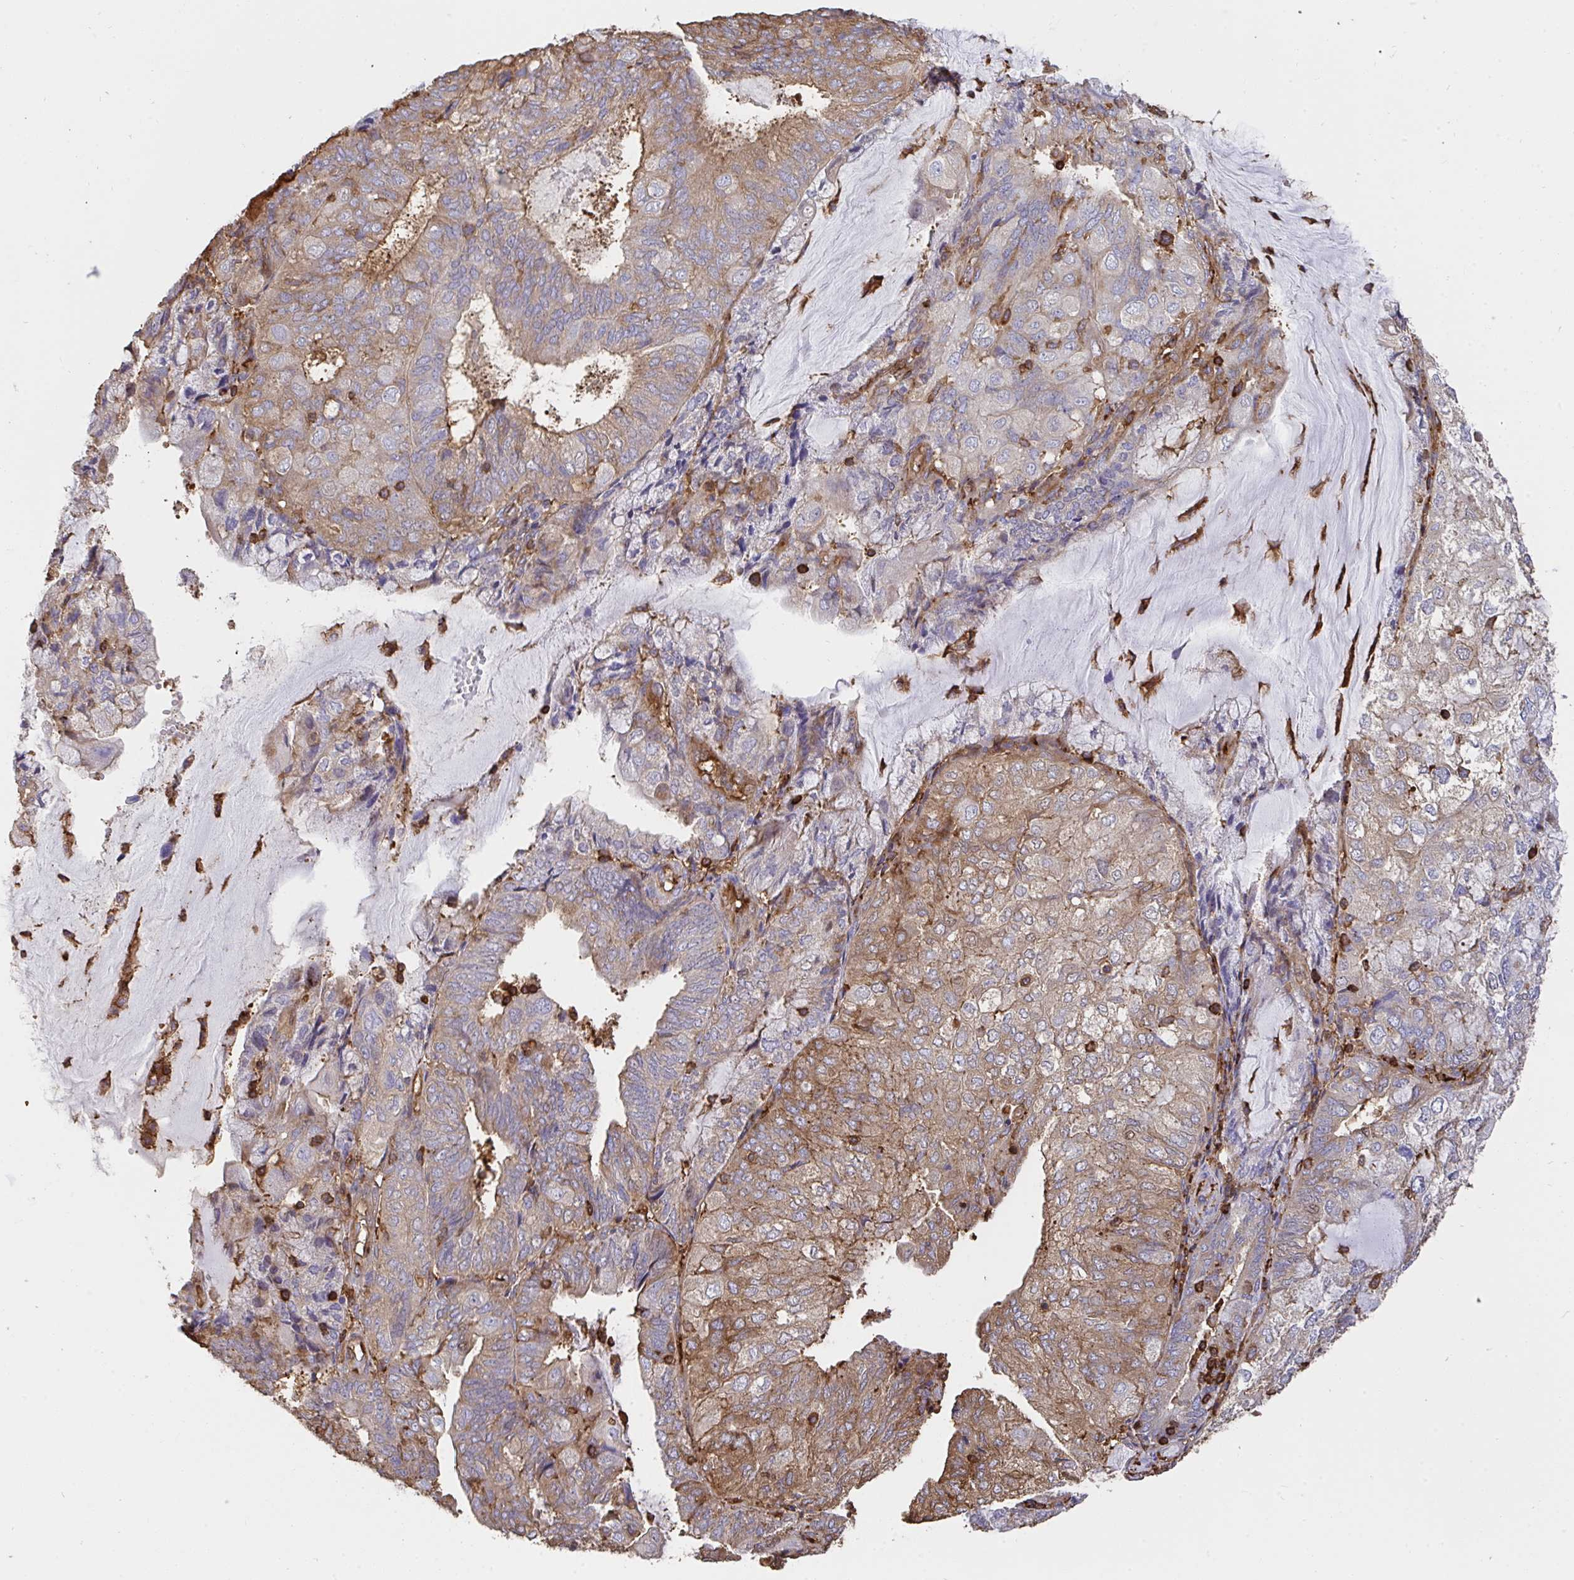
{"staining": {"intensity": "moderate", "quantity": "25%-75%", "location": "cytoplasmic/membranous"}, "tissue": "endometrial cancer", "cell_type": "Tumor cells", "image_type": "cancer", "snomed": [{"axis": "morphology", "description": "Adenocarcinoma, NOS"}, {"axis": "topography", "description": "Endometrium"}], "caption": "IHC image of adenocarcinoma (endometrial) stained for a protein (brown), which reveals medium levels of moderate cytoplasmic/membranous expression in approximately 25%-75% of tumor cells.", "gene": "CFL1", "patient": {"sex": "female", "age": 81}}